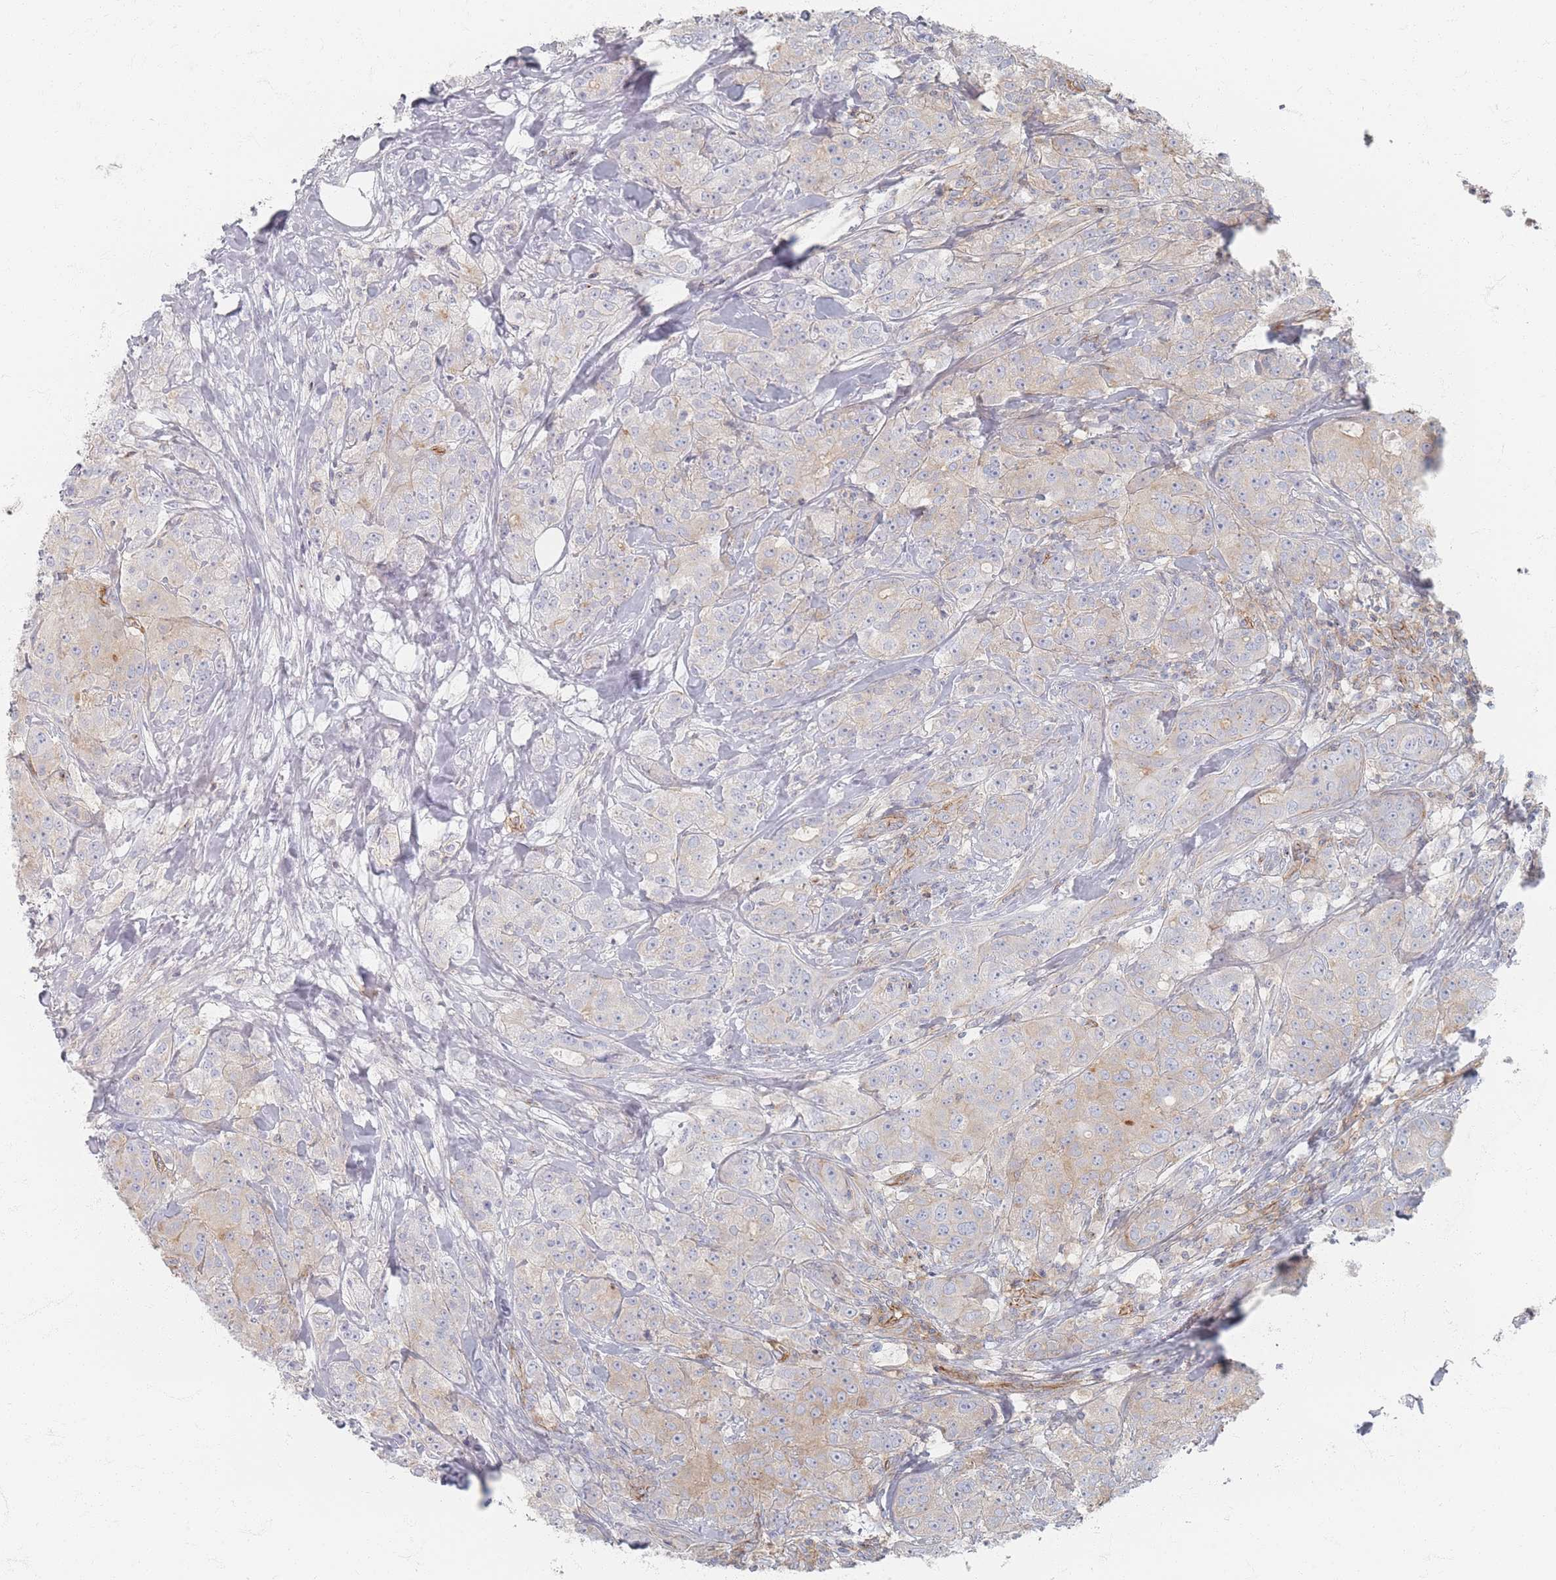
{"staining": {"intensity": "weak", "quantity": "<25%", "location": "cytoplasmic/membranous"}, "tissue": "breast cancer", "cell_type": "Tumor cells", "image_type": "cancer", "snomed": [{"axis": "morphology", "description": "Duct carcinoma"}, {"axis": "topography", "description": "Breast"}], "caption": "Immunohistochemical staining of breast invasive ductal carcinoma displays no significant positivity in tumor cells.", "gene": "GNB1", "patient": {"sex": "female", "age": 43}}